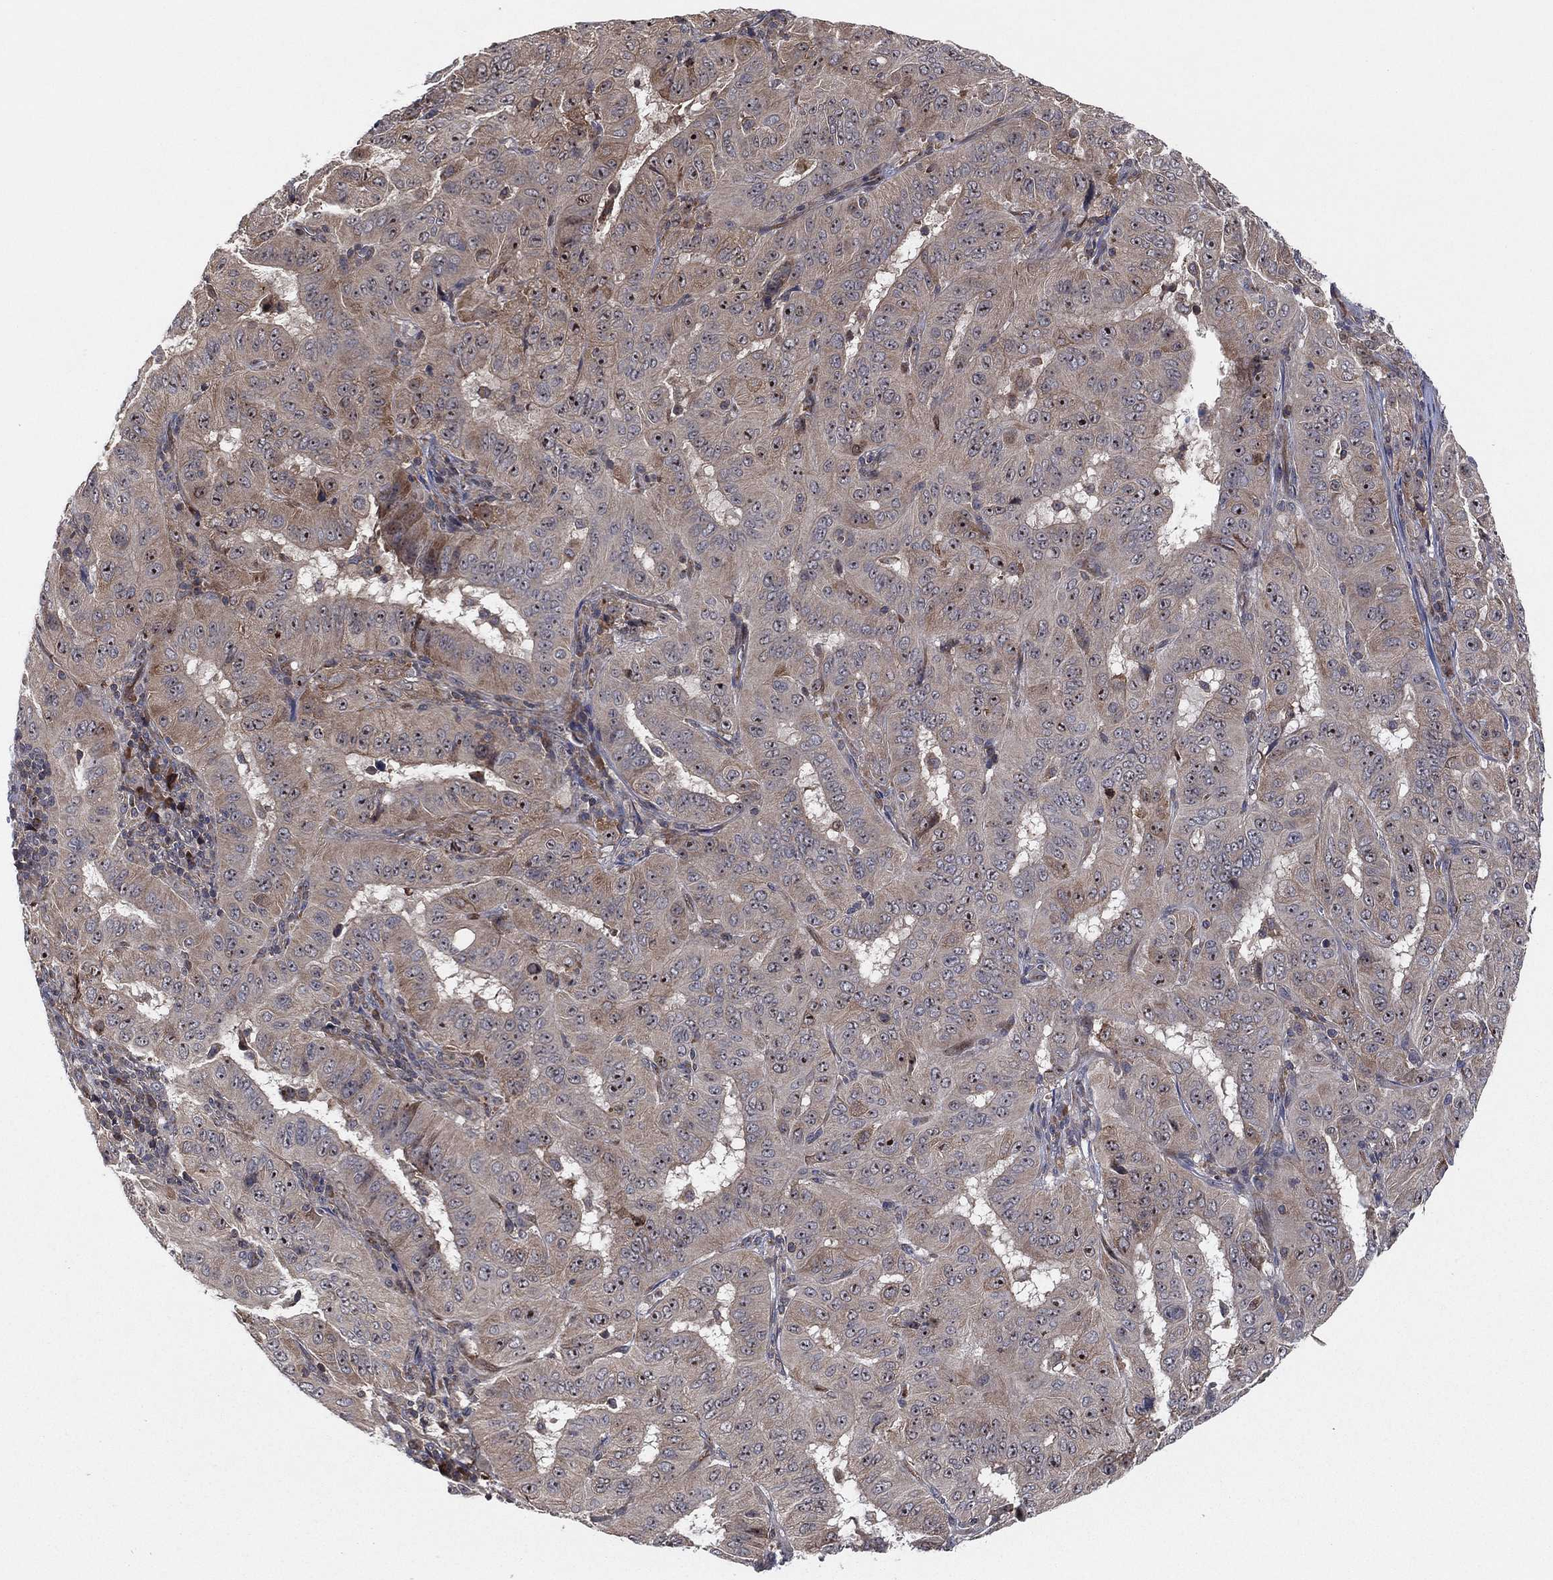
{"staining": {"intensity": "weak", "quantity": "25%-75%", "location": "cytoplasmic/membranous,nuclear"}, "tissue": "pancreatic cancer", "cell_type": "Tumor cells", "image_type": "cancer", "snomed": [{"axis": "morphology", "description": "Adenocarcinoma, NOS"}, {"axis": "topography", "description": "Pancreas"}], "caption": "A brown stain highlights weak cytoplasmic/membranous and nuclear expression of a protein in adenocarcinoma (pancreatic) tumor cells.", "gene": "TMCO1", "patient": {"sex": "male", "age": 63}}